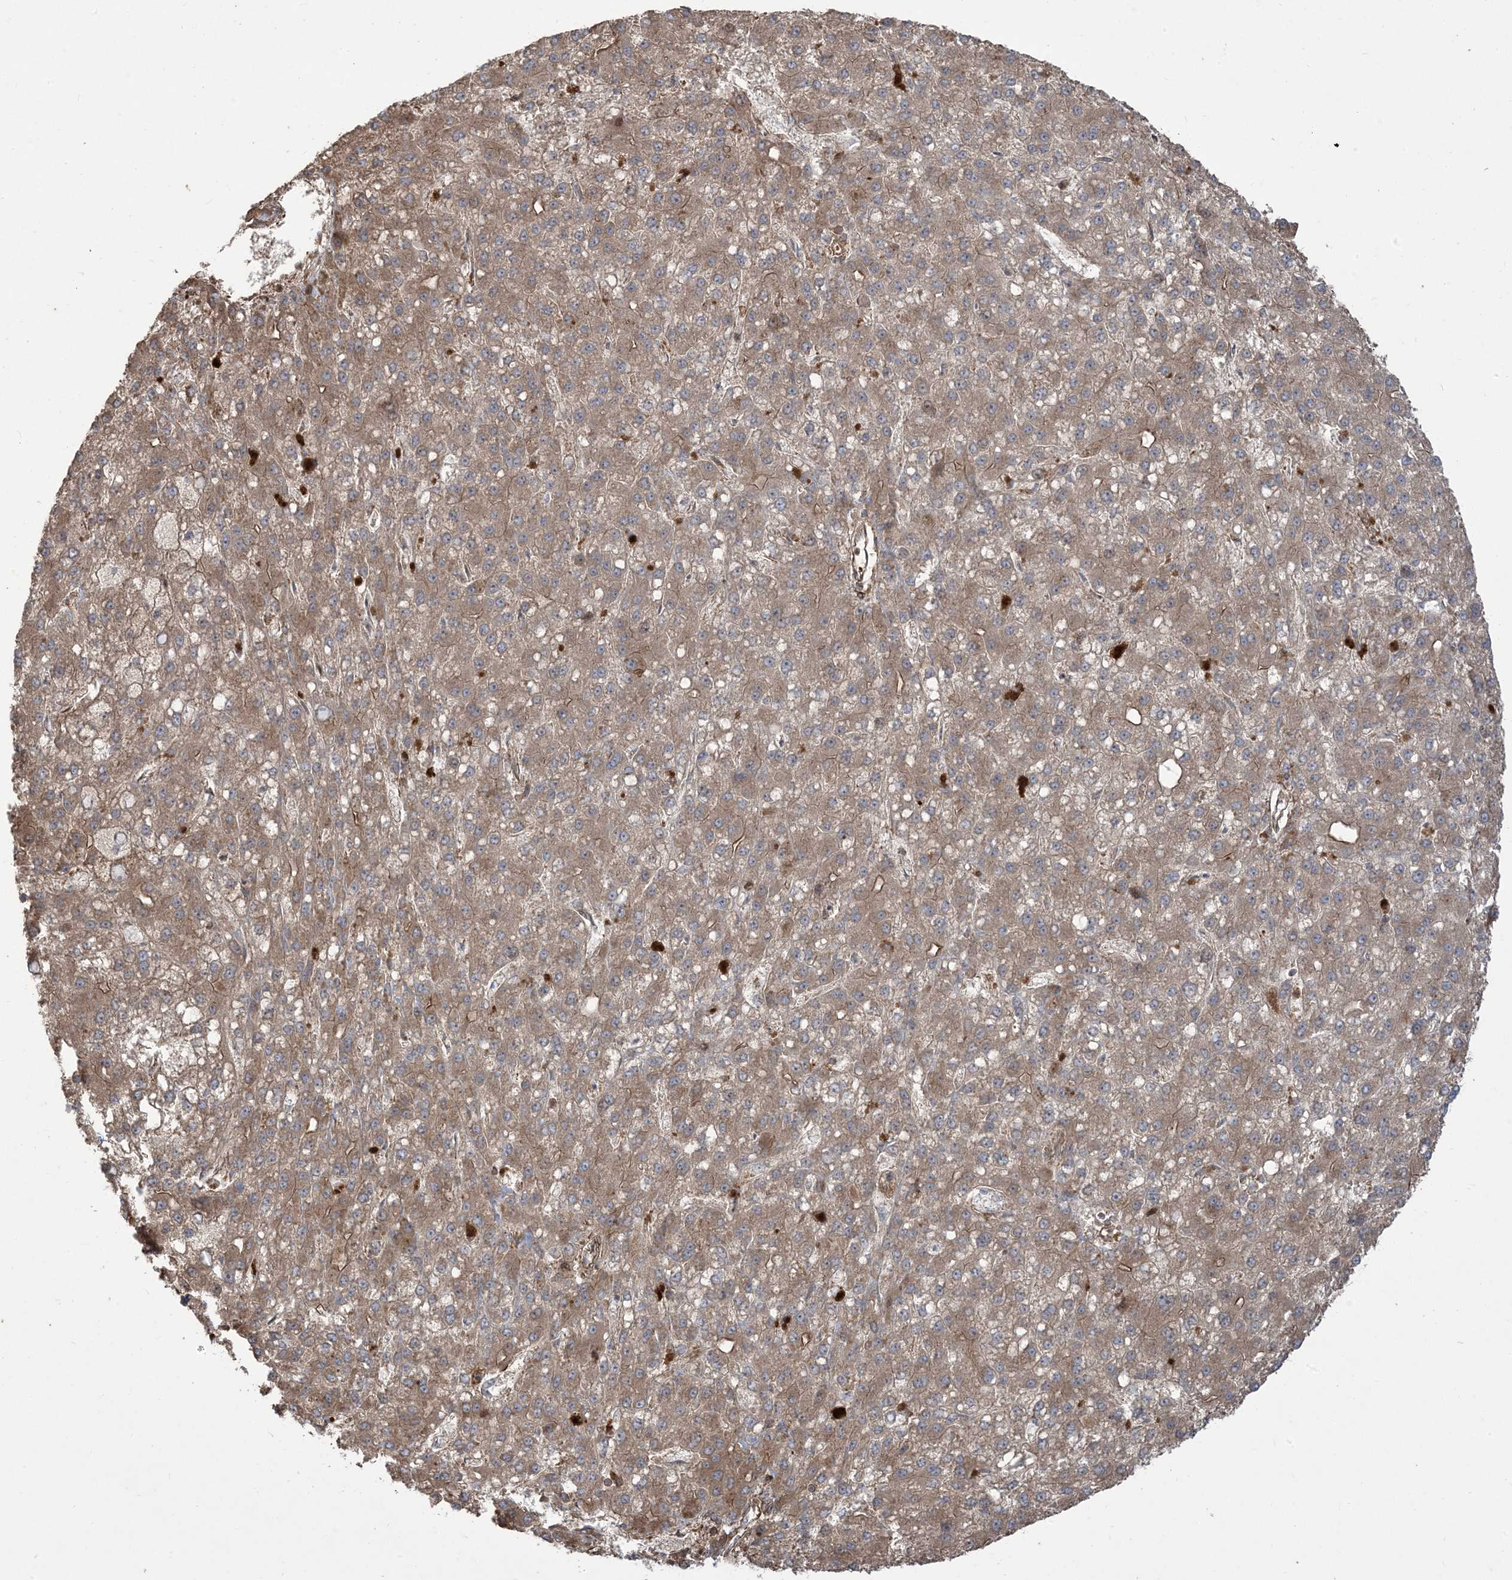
{"staining": {"intensity": "moderate", "quantity": ">75%", "location": "cytoplasmic/membranous"}, "tissue": "liver cancer", "cell_type": "Tumor cells", "image_type": "cancer", "snomed": [{"axis": "morphology", "description": "Carcinoma, Hepatocellular, NOS"}, {"axis": "topography", "description": "Liver"}], "caption": "Immunohistochemistry image of neoplastic tissue: human liver cancer (hepatocellular carcinoma) stained using IHC displays medium levels of moderate protein expression localized specifically in the cytoplasmic/membranous of tumor cells, appearing as a cytoplasmic/membranous brown color.", "gene": "KLHL18", "patient": {"sex": "male", "age": 67}}